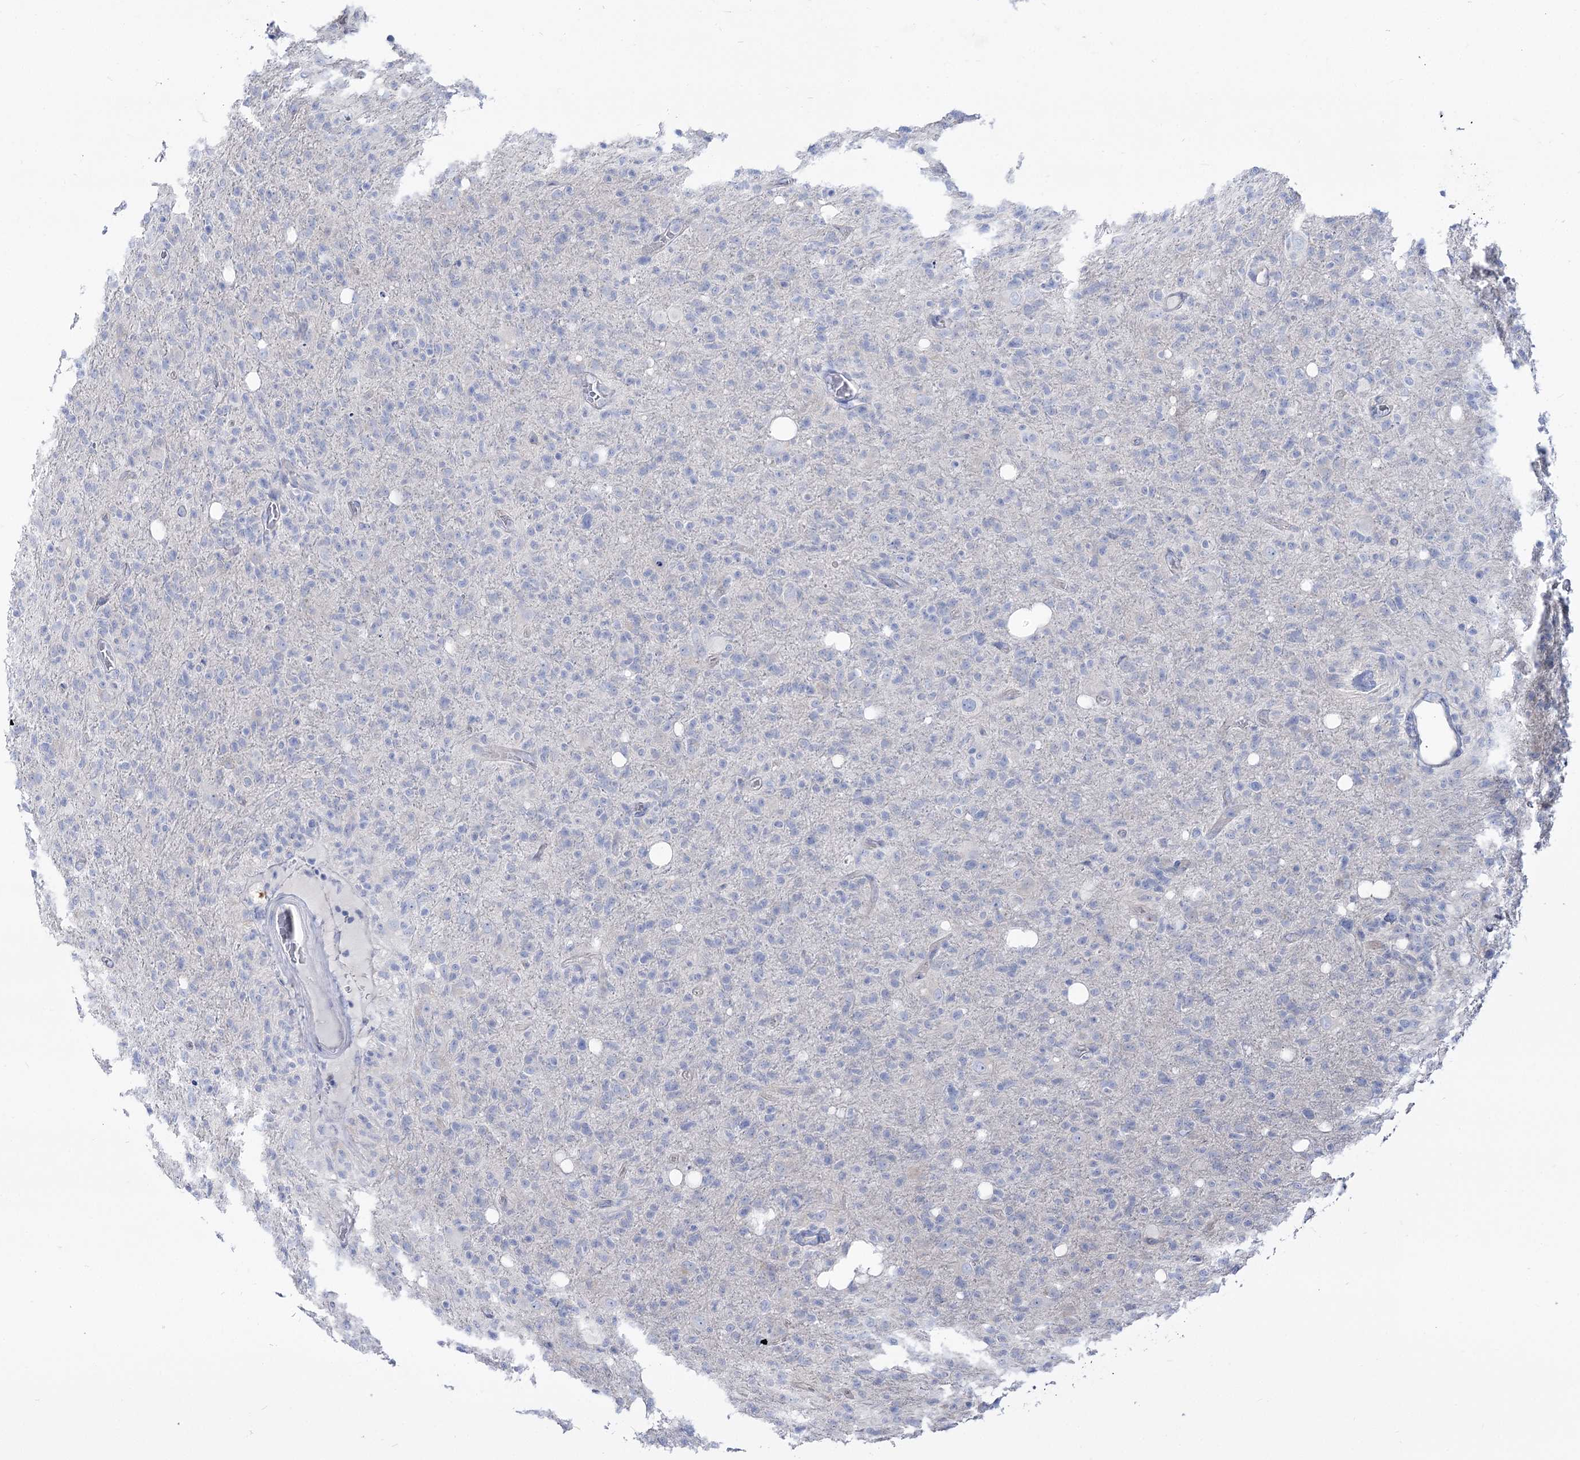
{"staining": {"intensity": "negative", "quantity": "none", "location": "none"}, "tissue": "glioma", "cell_type": "Tumor cells", "image_type": "cancer", "snomed": [{"axis": "morphology", "description": "Glioma, malignant, High grade"}, {"axis": "topography", "description": "Brain"}], "caption": "High power microscopy photomicrograph of an immunohistochemistry histopathology image of malignant high-grade glioma, revealing no significant positivity in tumor cells.", "gene": "SUOX", "patient": {"sex": "female", "age": 57}}